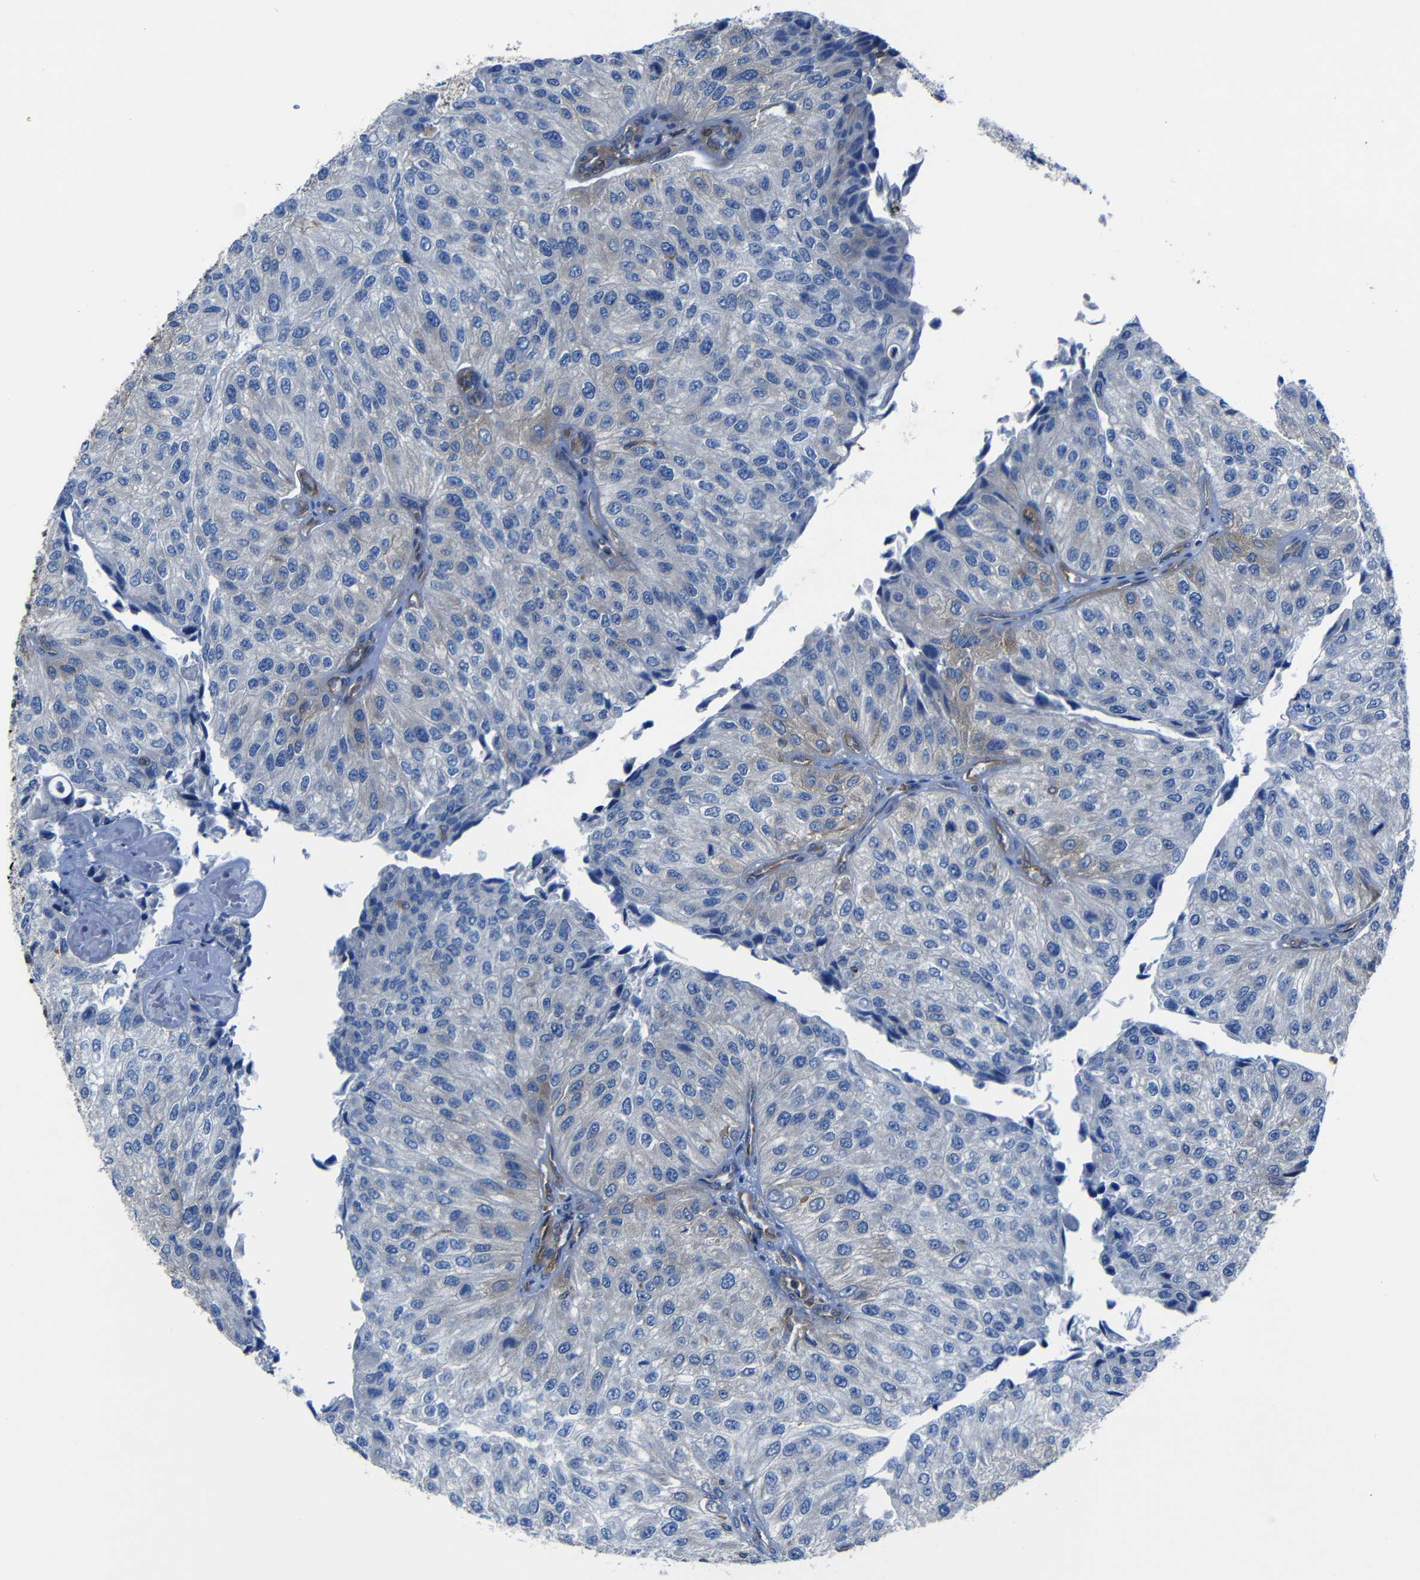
{"staining": {"intensity": "weak", "quantity": "<25%", "location": "cytoplasmic/membranous"}, "tissue": "urothelial cancer", "cell_type": "Tumor cells", "image_type": "cancer", "snomed": [{"axis": "morphology", "description": "Urothelial carcinoma, High grade"}, {"axis": "topography", "description": "Kidney"}, {"axis": "topography", "description": "Urinary bladder"}], "caption": "A histopathology image of human high-grade urothelial carcinoma is negative for staining in tumor cells.", "gene": "ARHGEF1", "patient": {"sex": "male", "age": 77}}